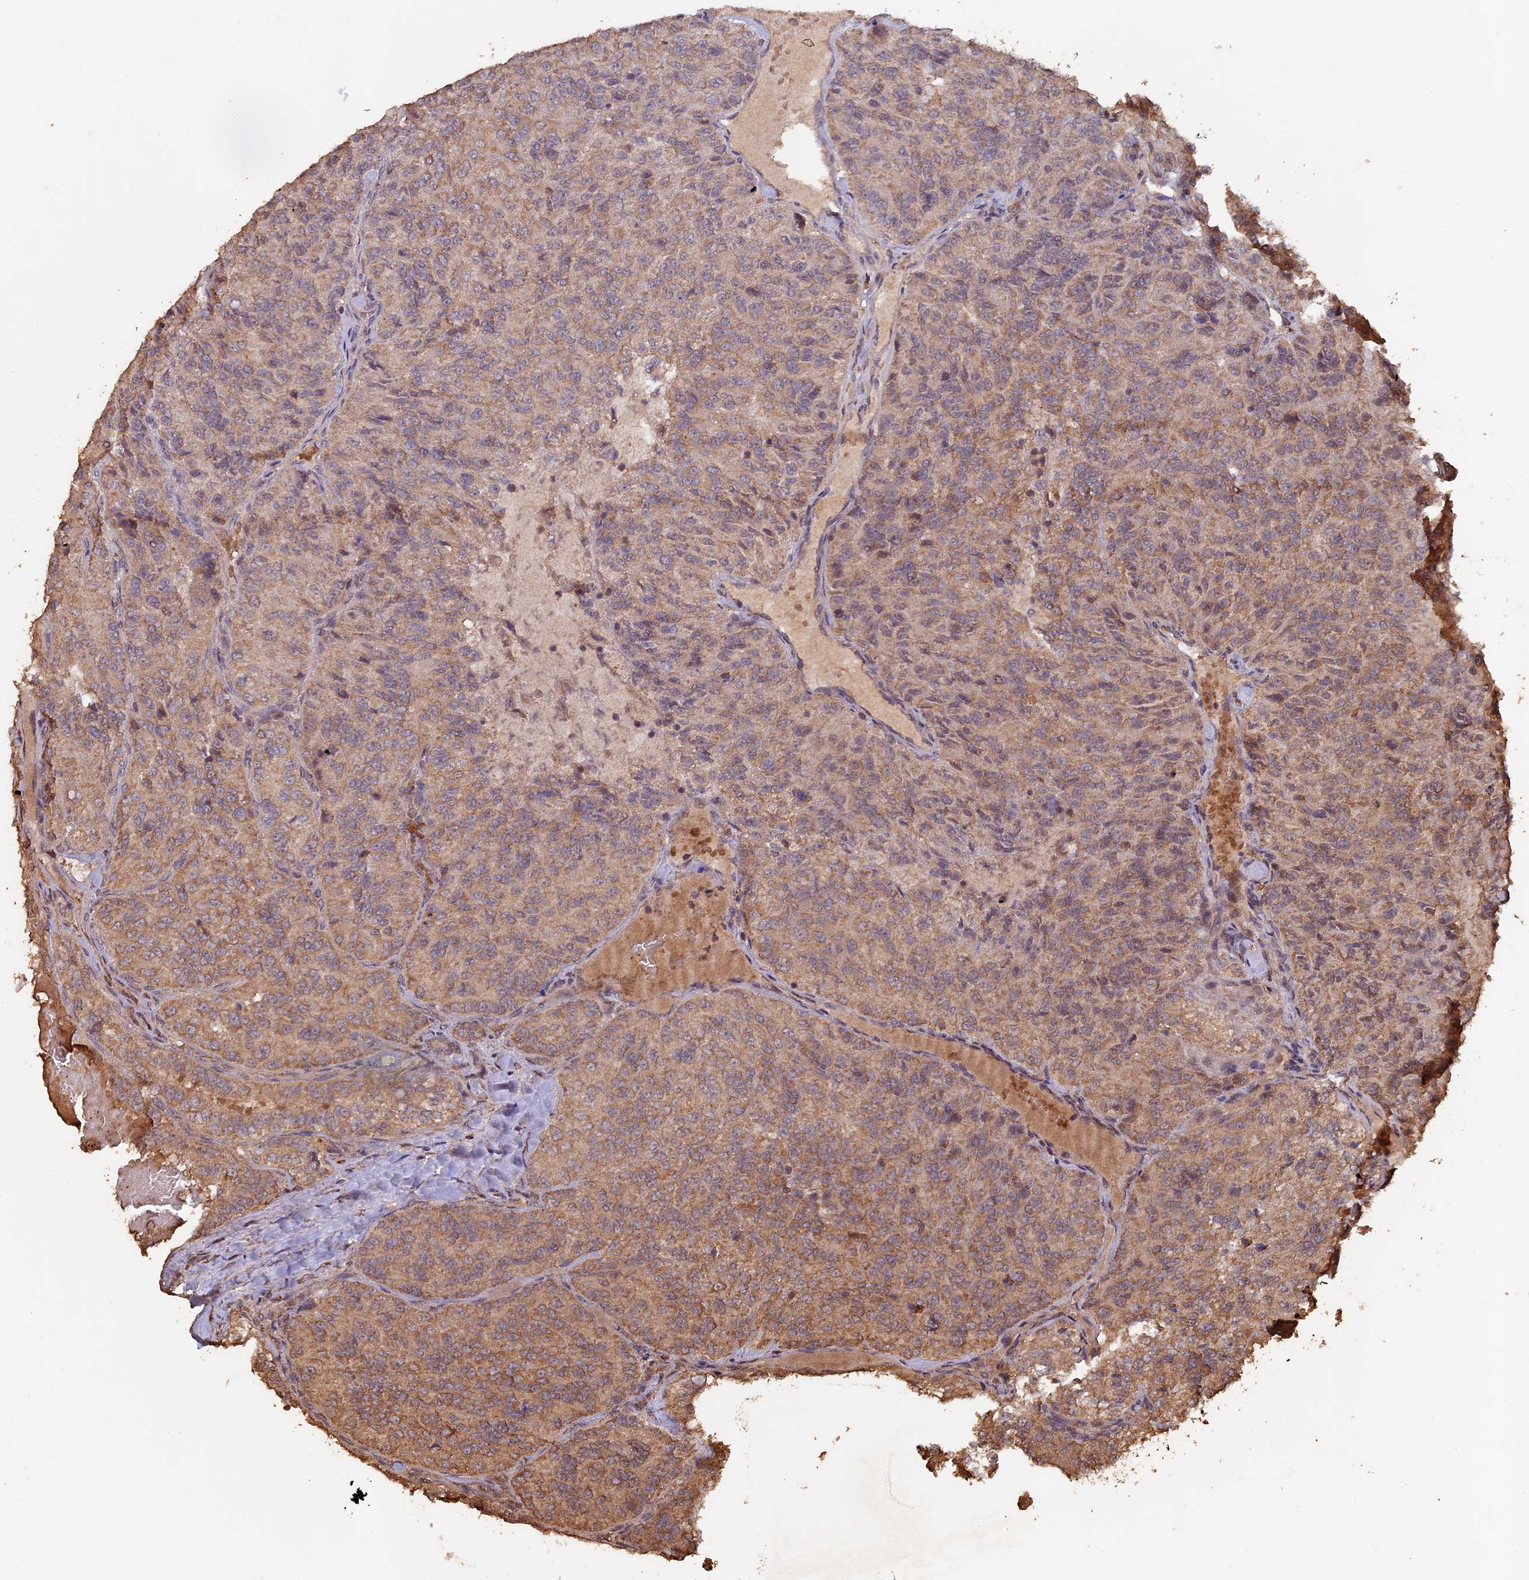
{"staining": {"intensity": "moderate", "quantity": ">75%", "location": "cytoplasmic/membranous"}, "tissue": "renal cancer", "cell_type": "Tumor cells", "image_type": "cancer", "snomed": [{"axis": "morphology", "description": "Adenocarcinoma, NOS"}, {"axis": "topography", "description": "Kidney"}], "caption": "High-magnification brightfield microscopy of renal cancer (adenocarcinoma) stained with DAB (3,3'-diaminobenzidine) (brown) and counterstained with hematoxylin (blue). tumor cells exhibit moderate cytoplasmic/membranous expression is identified in approximately>75% of cells.", "gene": "HUNK", "patient": {"sex": "female", "age": 63}}